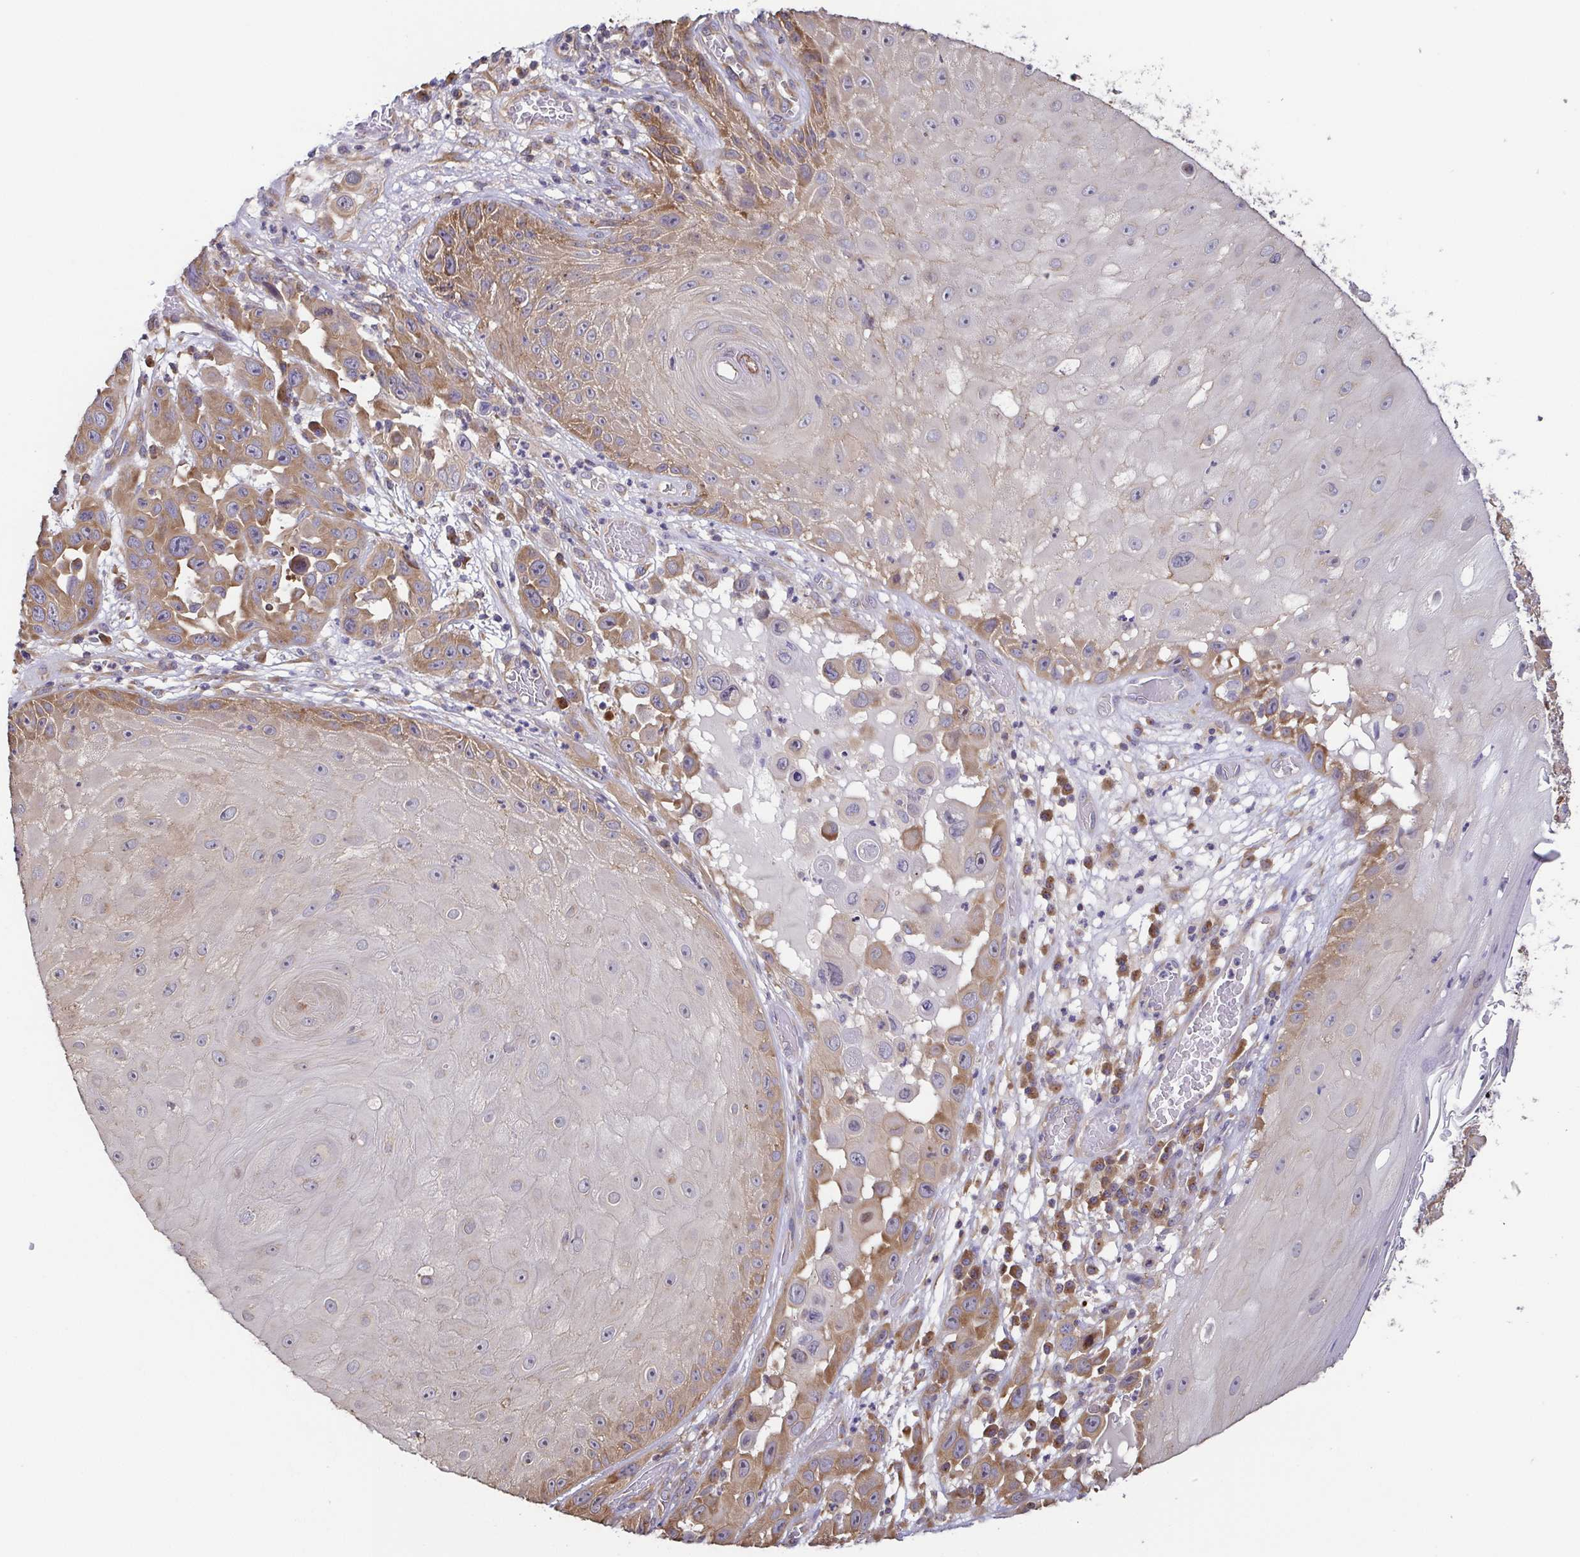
{"staining": {"intensity": "moderate", "quantity": "25%-75%", "location": "cytoplasmic/membranous"}, "tissue": "skin cancer", "cell_type": "Tumor cells", "image_type": "cancer", "snomed": [{"axis": "morphology", "description": "Squamous cell carcinoma, NOS"}, {"axis": "topography", "description": "Skin"}], "caption": "Immunohistochemistry (IHC) image of skin squamous cell carcinoma stained for a protein (brown), which exhibits medium levels of moderate cytoplasmic/membranous positivity in approximately 25%-75% of tumor cells.", "gene": "EIF3D", "patient": {"sex": "male", "age": 81}}